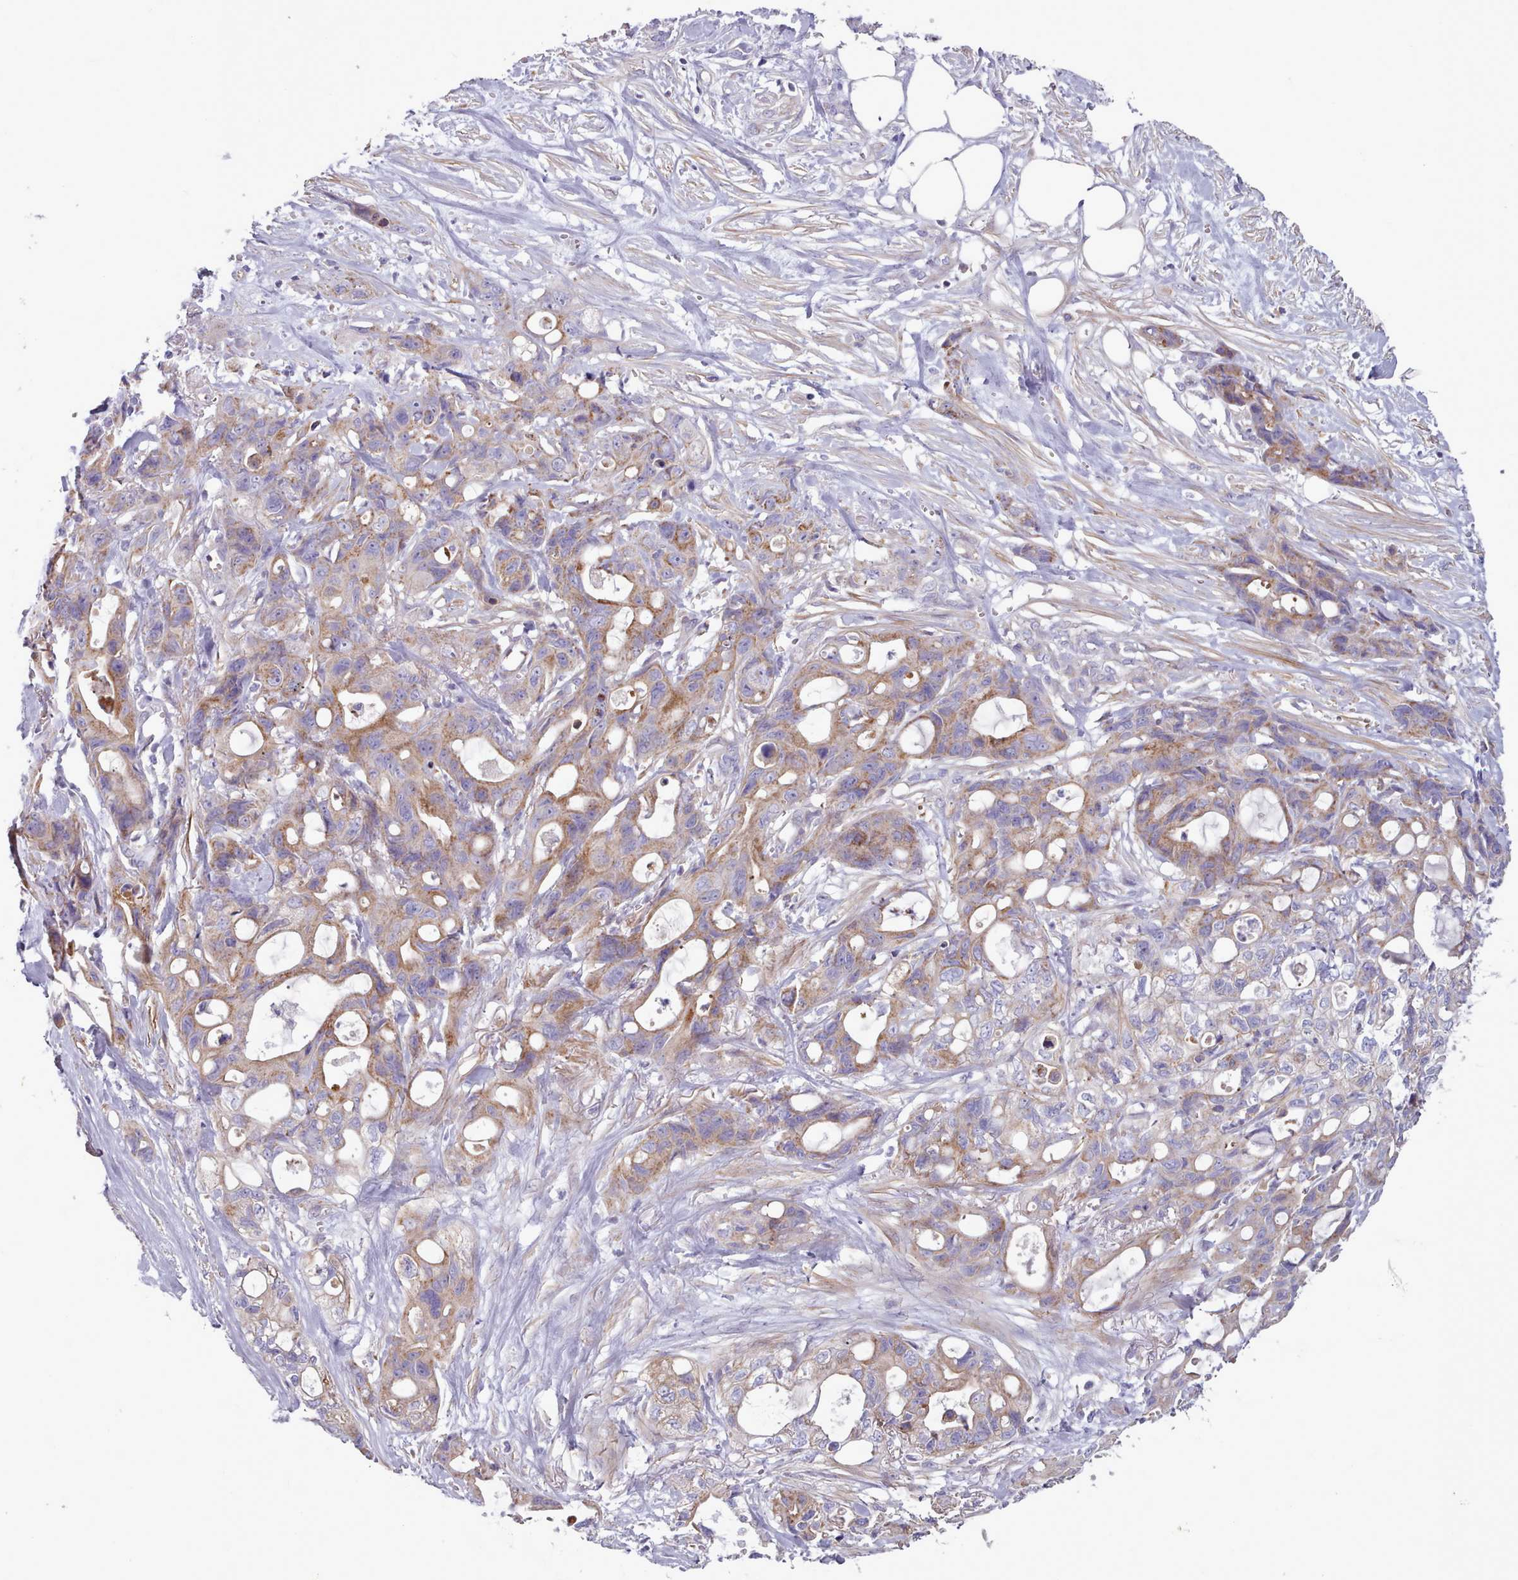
{"staining": {"intensity": "moderate", "quantity": "25%-75%", "location": "cytoplasmic/membranous"}, "tissue": "ovarian cancer", "cell_type": "Tumor cells", "image_type": "cancer", "snomed": [{"axis": "morphology", "description": "Cystadenocarcinoma, mucinous, NOS"}, {"axis": "topography", "description": "Ovary"}], "caption": "Immunohistochemical staining of human mucinous cystadenocarcinoma (ovarian) displays medium levels of moderate cytoplasmic/membranous protein expression in approximately 25%-75% of tumor cells. (IHC, brightfield microscopy, high magnification).", "gene": "TENT4B", "patient": {"sex": "female", "age": 70}}